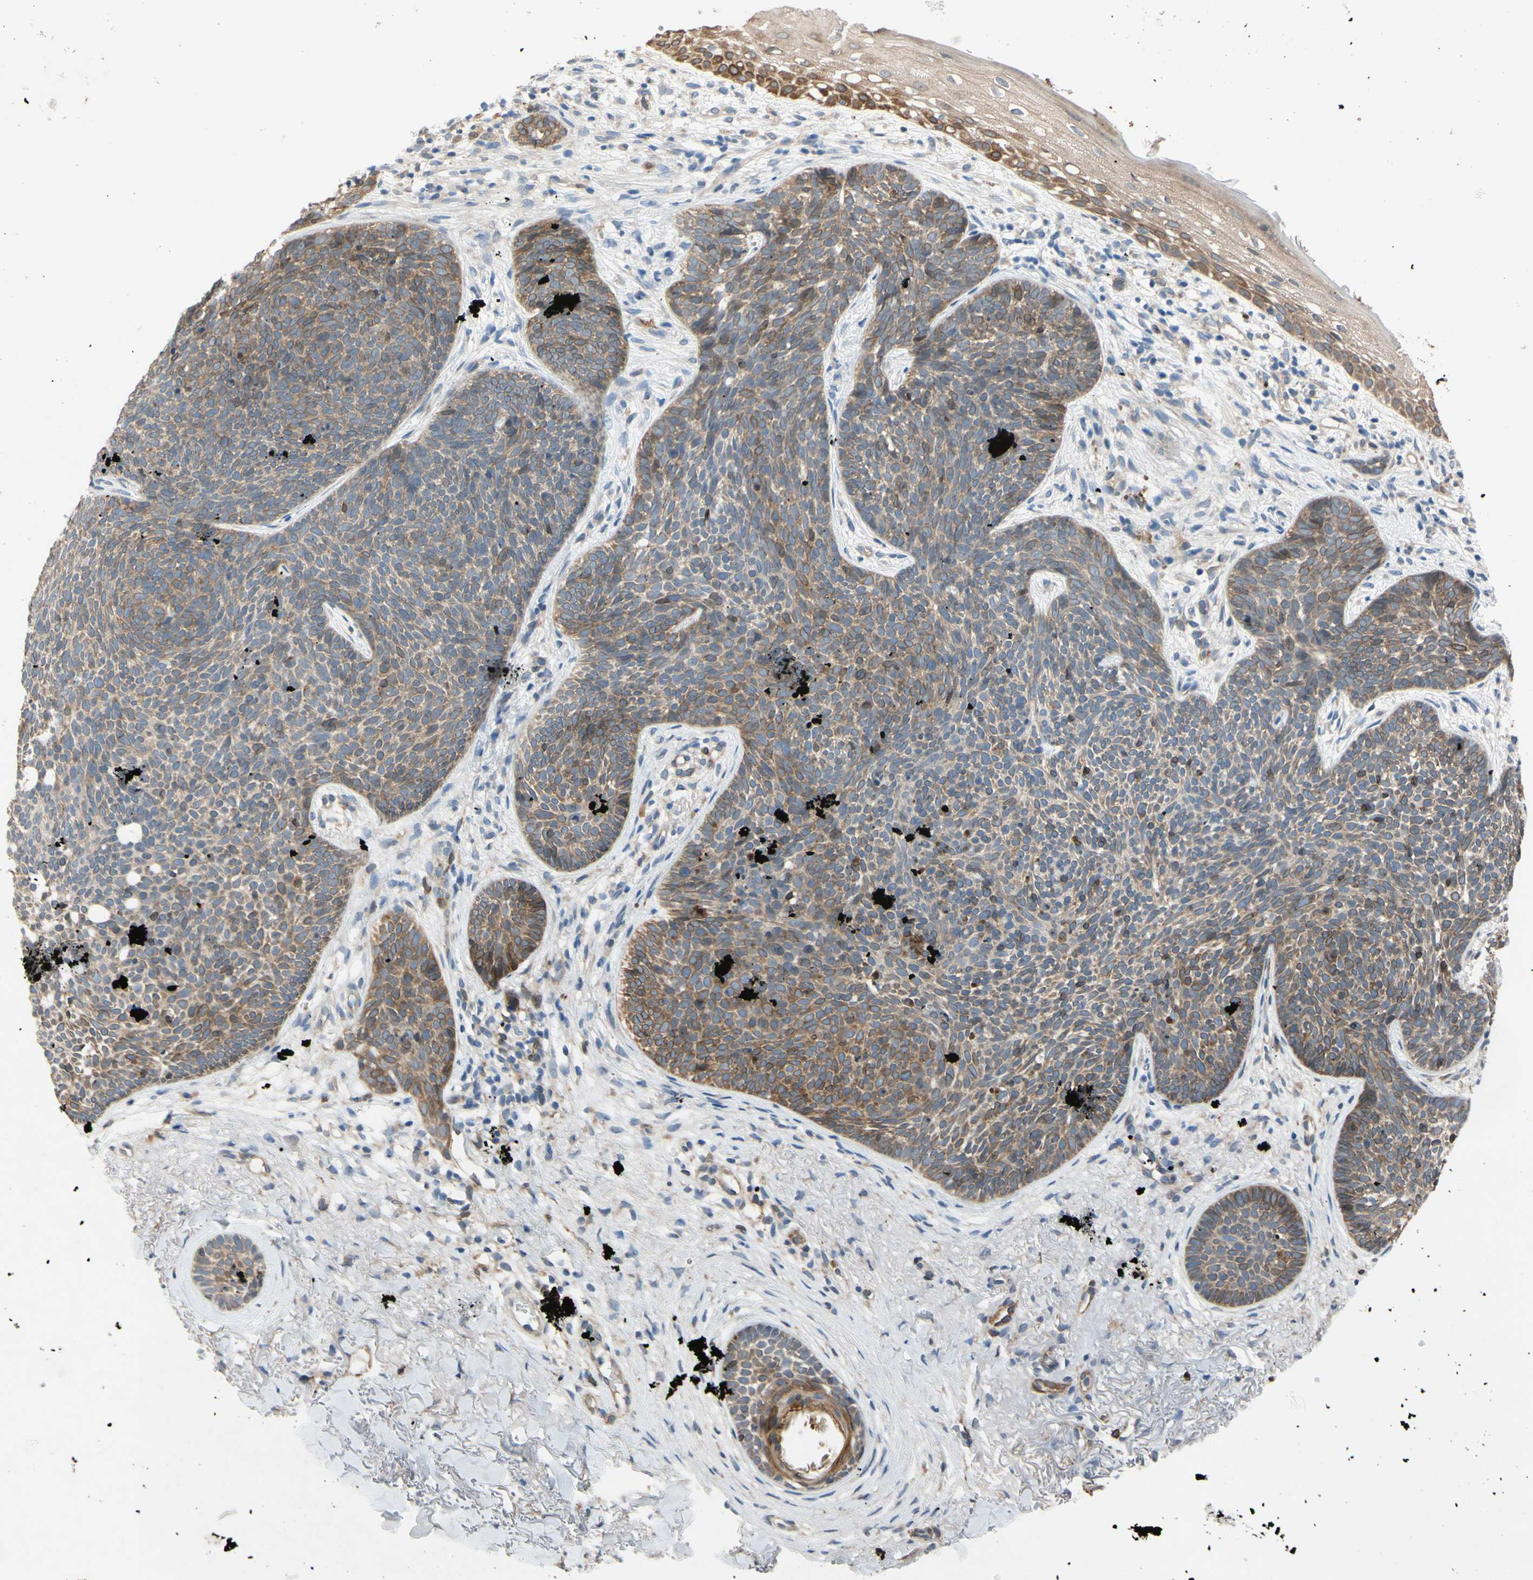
{"staining": {"intensity": "moderate", "quantity": ">75%", "location": "cytoplasmic/membranous"}, "tissue": "skin cancer", "cell_type": "Tumor cells", "image_type": "cancer", "snomed": [{"axis": "morphology", "description": "Basal cell carcinoma"}, {"axis": "topography", "description": "Skin"}], "caption": "There is medium levels of moderate cytoplasmic/membranous expression in tumor cells of skin basal cell carcinoma, as demonstrated by immunohistochemical staining (brown color).", "gene": "PRXL2A", "patient": {"sex": "female", "age": 70}}